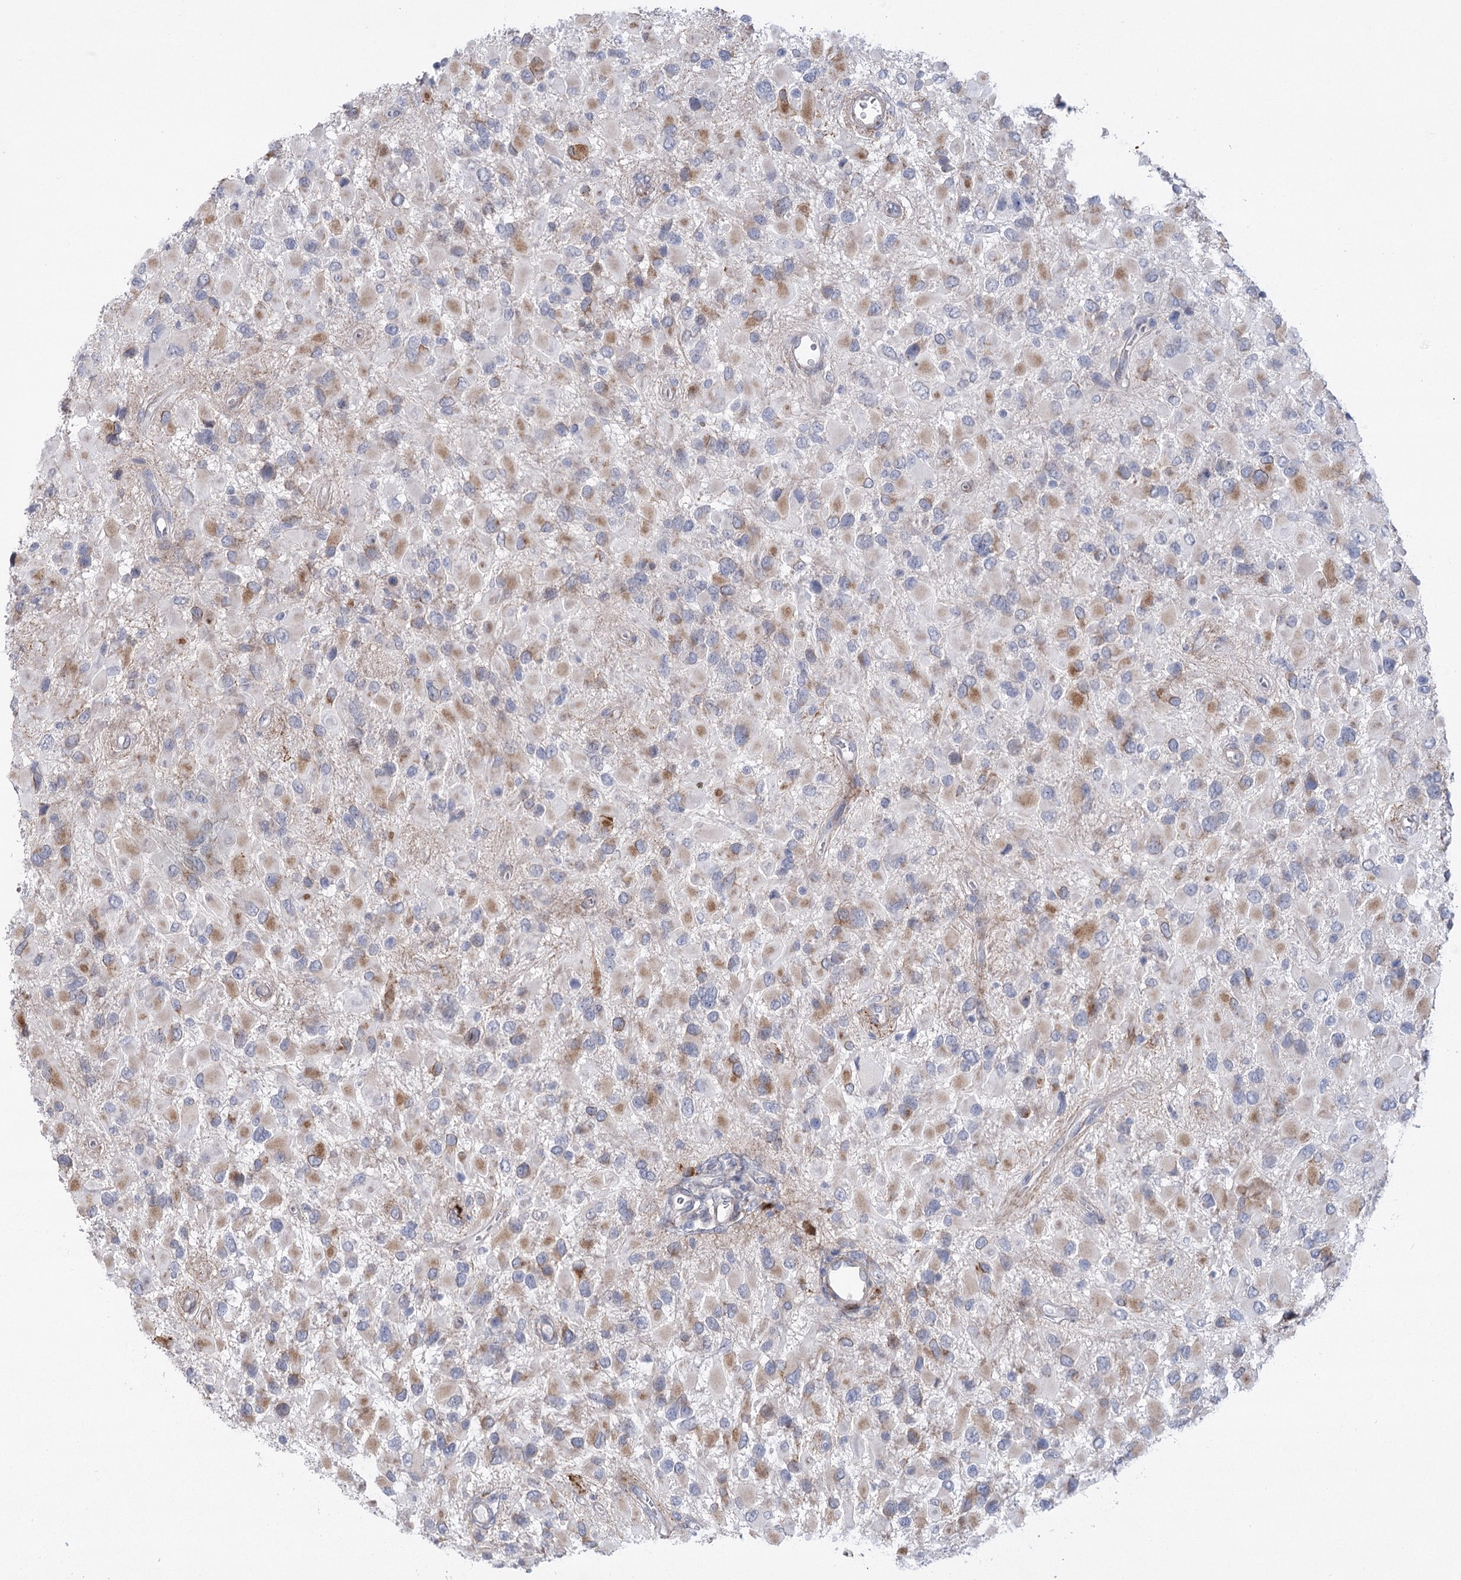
{"staining": {"intensity": "weak", "quantity": "<25%", "location": "cytoplasmic/membranous"}, "tissue": "glioma", "cell_type": "Tumor cells", "image_type": "cancer", "snomed": [{"axis": "morphology", "description": "Glioma, malignant, High grade"}, {"axis": "topography", "description": "Brain"}], "caption": "Tumor cells show no significant staining in glioma.", "gene": "NCKAP5", "patient": {"sex": "male", "age": 53}}